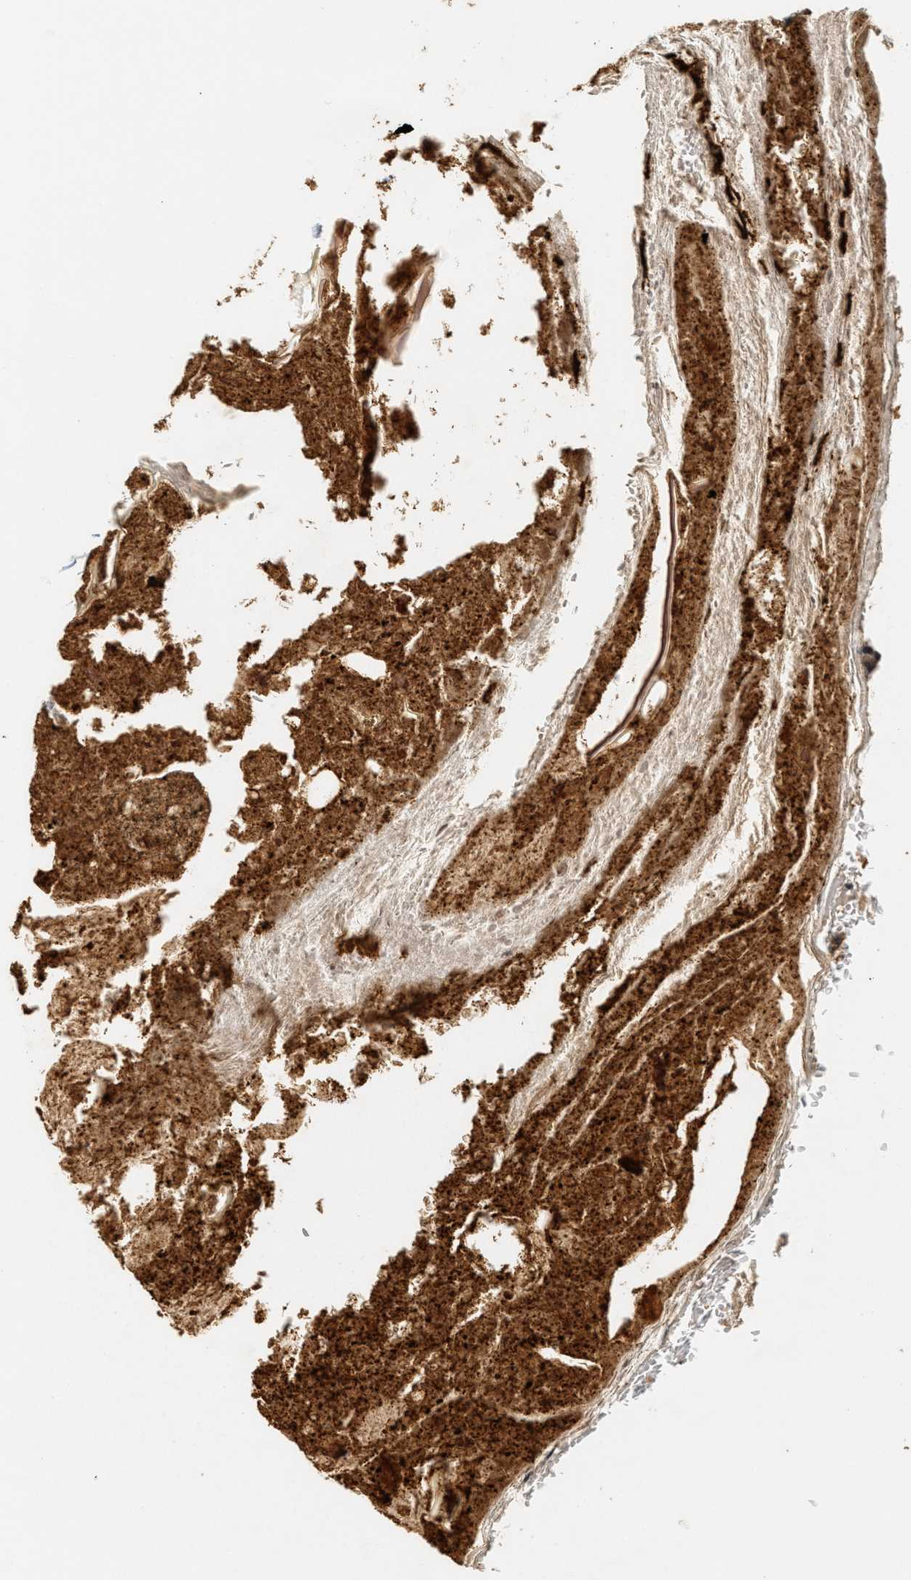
{"staining": {"intensity": "moderate", "quantity": ">75%", "location": "cytoplasmic/membranous"}, "tissue": "appendix", "cell_type": "Glandular cells", "image_type": "normal", "snomed": [{"axis": "morphology", "description": "Normal tissue, NOS"}, {"axis": "topography", "description": "Appendix"}], "caption": "Protein staining reveals moderate cytoplasmic/membranous positivity in about >75% of glandular cells in unremarkable appendix. (Brightfield microscopy of DAB IHC at high magnification).", "gene": "PDK1", "patient": {"sex": "female", "age": 10}}